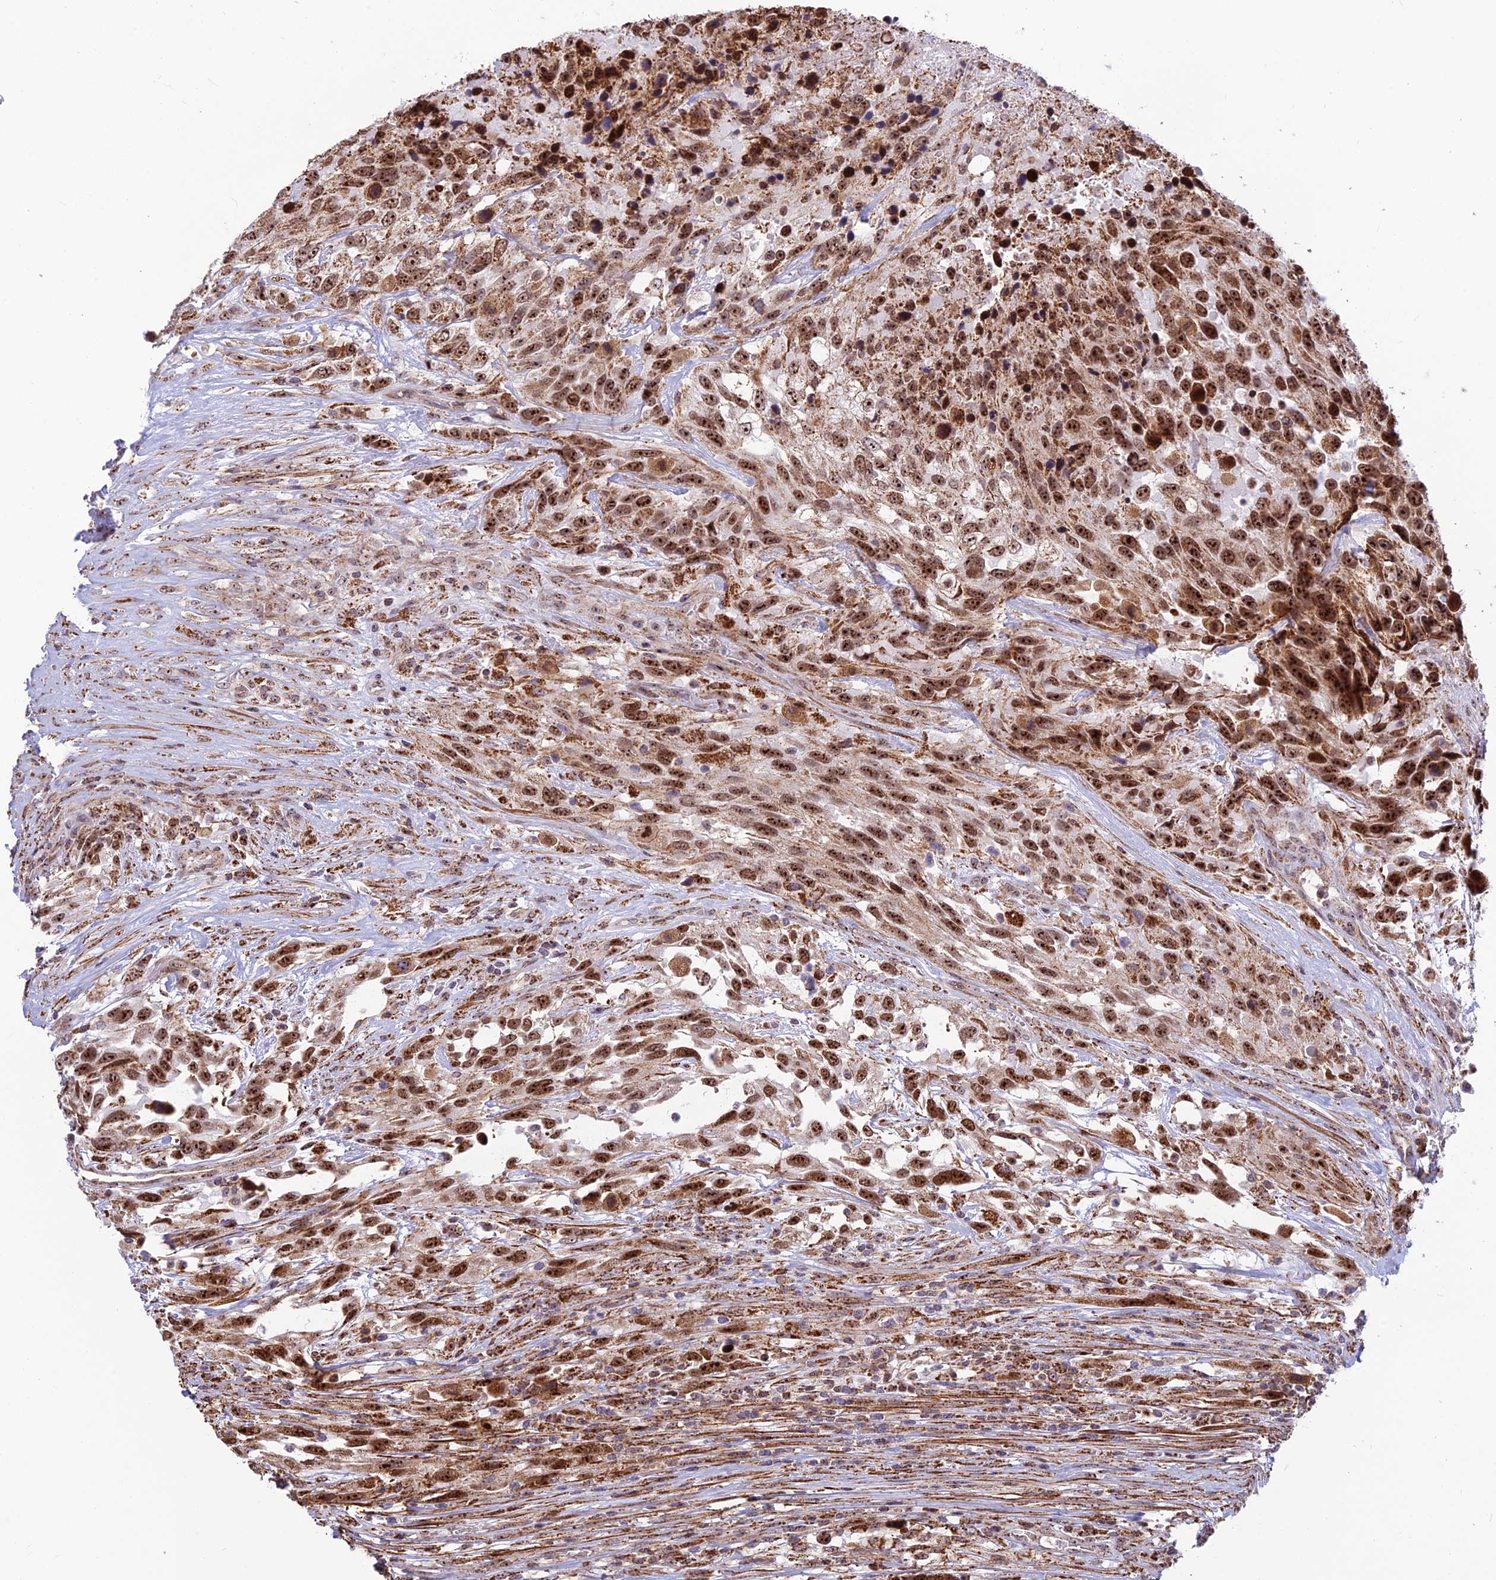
{"staining": {"intensity": "strong", "quantity": ">75%", "location": "nuclear"}, "tissue": "urothelial cancer", "cell_type": "Tumor cells", "image_type": "cancer", "snomed": [{"axis": "morphology", "description": "Urothelial carcinoma, High grade"}, {"axis": "topography", "description": "Urinary bladder"}], "caption": "Immunohistochemistry (DAB (3,3'-diaminobenzidine)) staining of high-grade urothelial carcinoma demonstrates strong nuclear protein positivity in approximately >75% of tumor cells.", "gene": "POLR1G", "patient": {"sex": "female", "age": 70}}